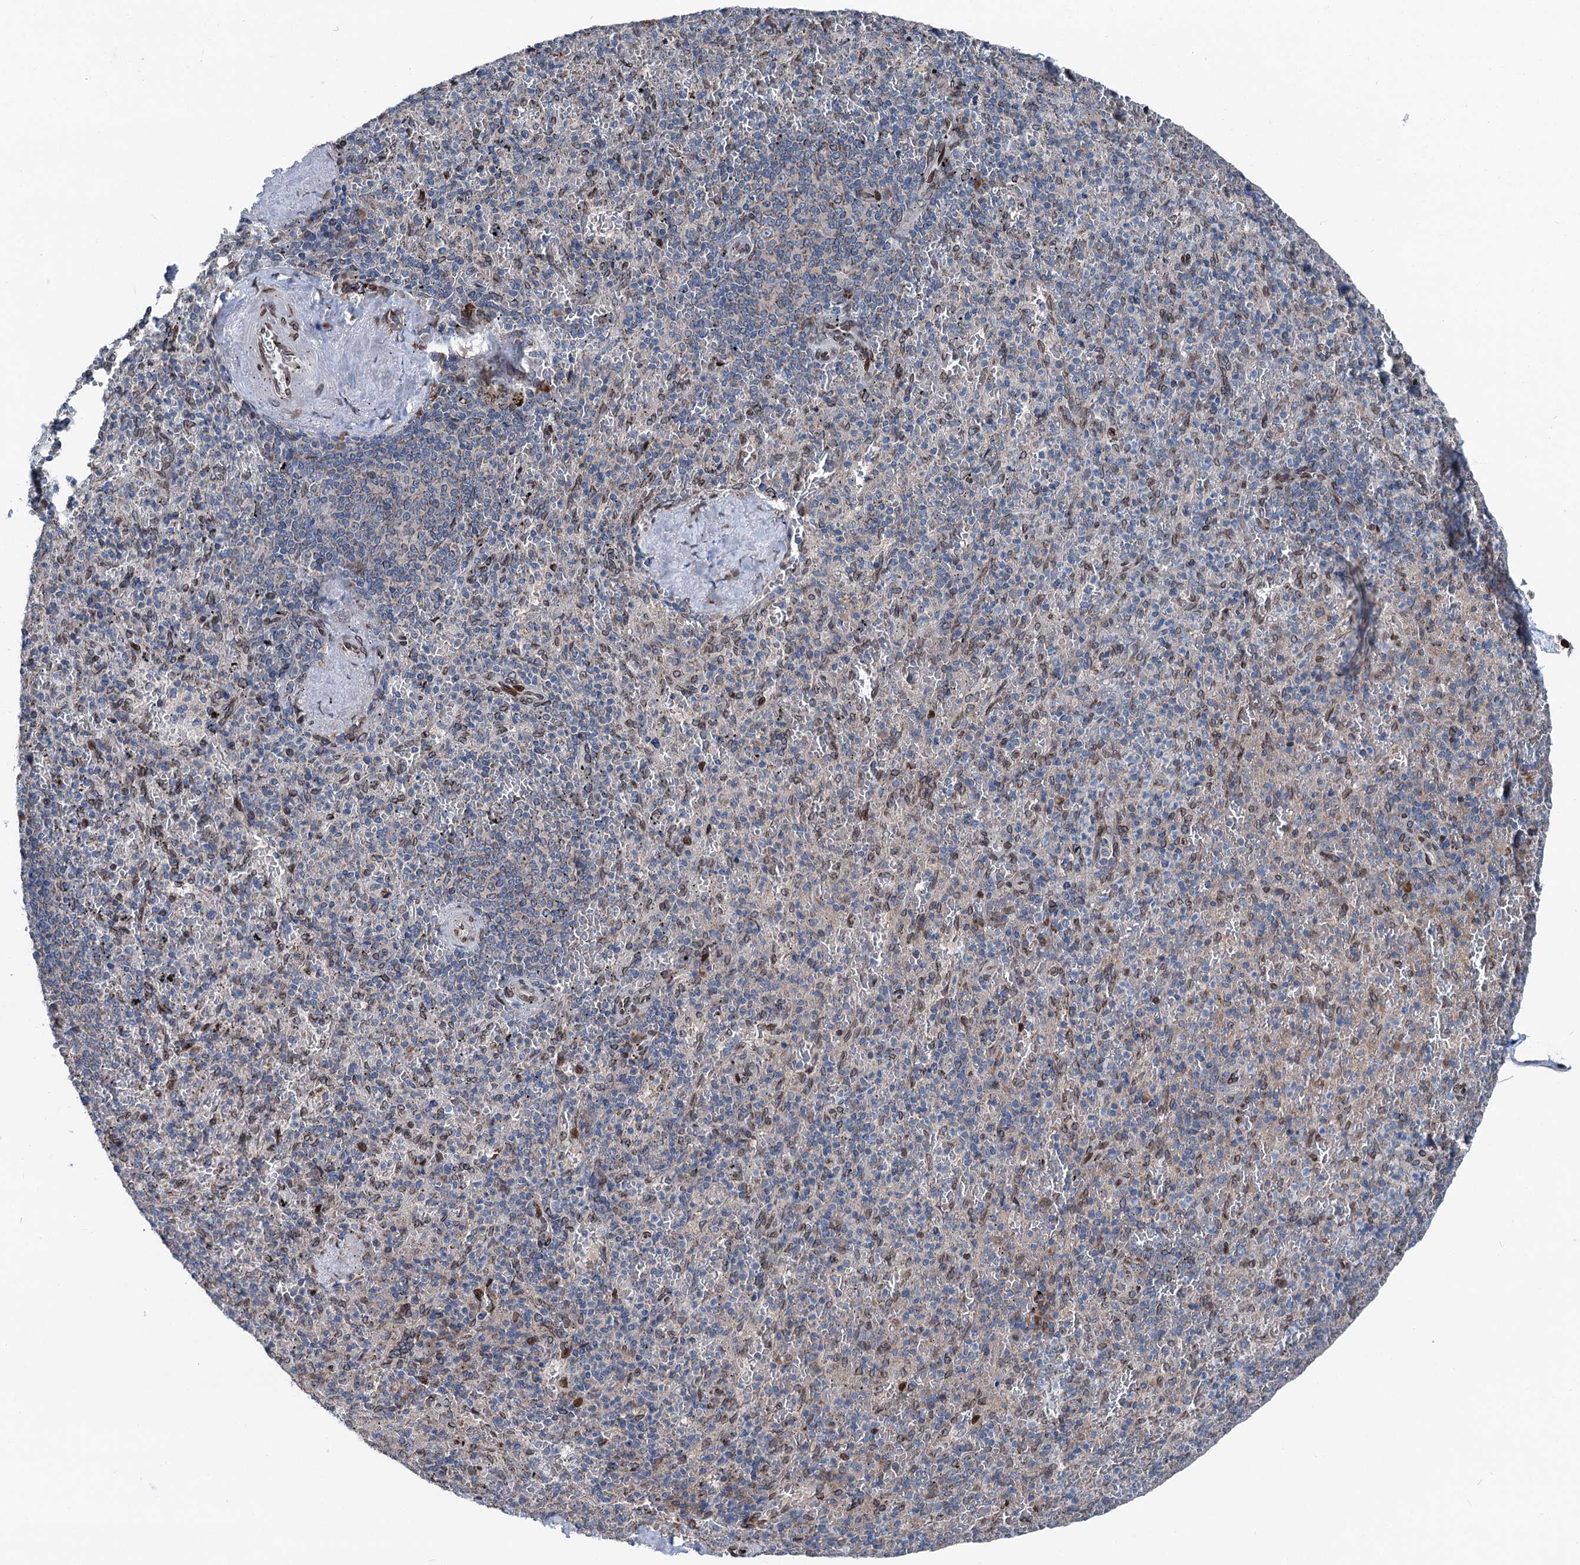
{"staining": {"intensity": "moderate", "quantity": "<25%", "location": "cytoplasmic/membranous"}, "tissue": "spleen", "cell_type": "Cells in red pulp", "image_type": "normal", "snomed": [{"axis": "morphology", "description": "Normal tissue, NOS"}, {"axis": "topography", "description": "Spleen"}], "caption": "Protein staining of benign spleen shows moderate cytoplasmic/membranous expression in about <25% of cells in red pulp.", "gene": "MRPL14", "patient": {"sex": "male", "age": 82}}